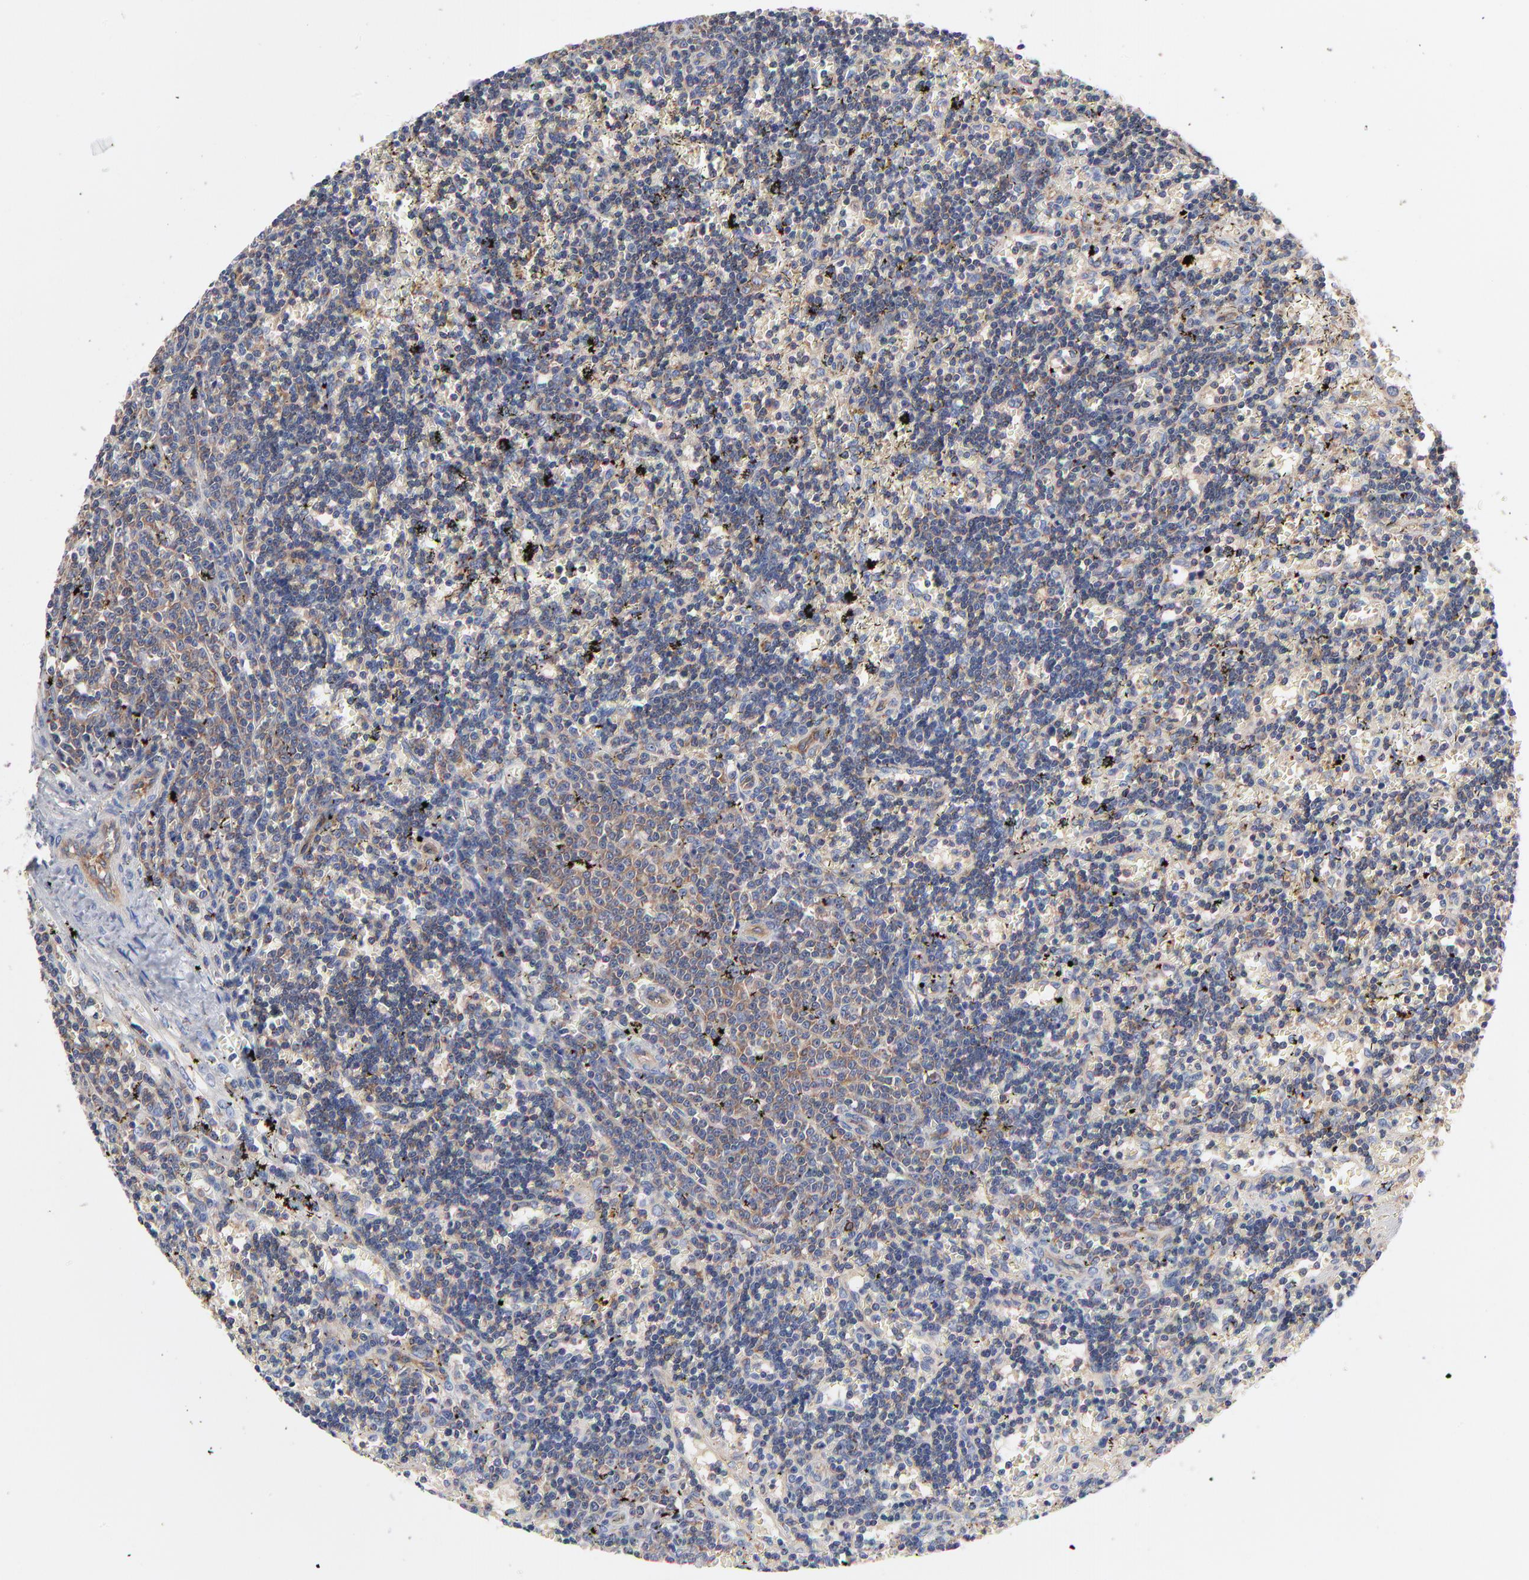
{"staining": {"intensity": "weak", "quantity": ">75%", "location": "cytoplasmic/membranous"}, "tissue": "lymphoma", "cell_type": "Tumor cells", "image_type": "cancer", "snomed": [{"axis": "morphology", "description": "Malignant lymphoma, non-Hodgkin's type, Low grade"}, {"axis": "topography", "description": "Spleen"}], "caption": "A high-resolution photomicrograph shows immunohistochemistry staining of lymphoma, which exhibits weak cytoplasmic/membranous positivity in approximately >75% of tumor cells.", "gene": "CD2AP", "patient": {"sex": "male", "age": 60}}